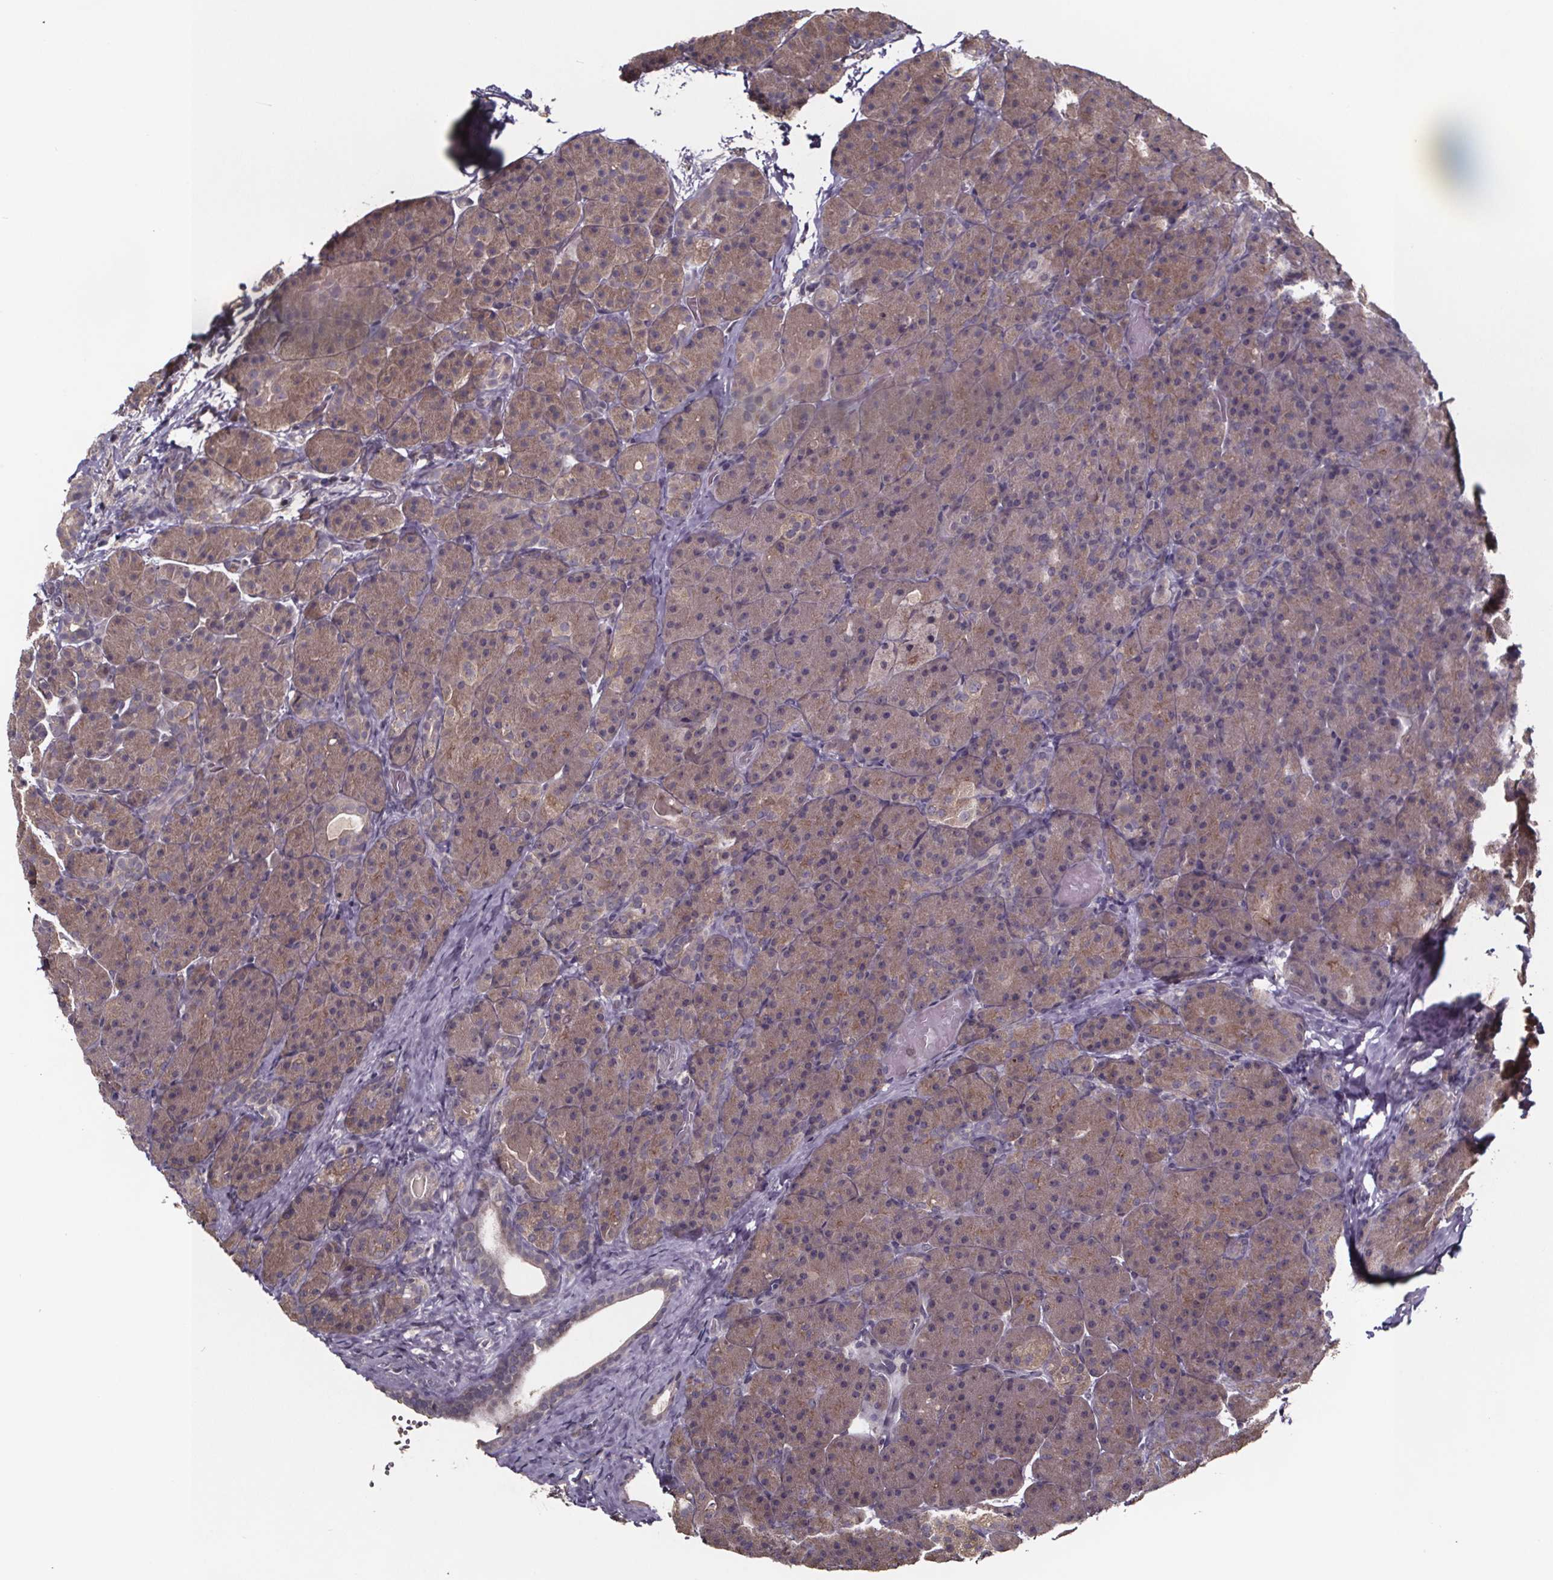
{"staining": {"intensity": "weak", "quantity": "25%-75%", "location": "cytoplasmic/membranous"}, "tissue": "pancreas", "cell_type": "Exocrine glandular cells", "image_type": "normal", "snomed": [{"axis": "morphology", "description": "Normal tissue, NOS"}, {"axis": "topography", "description": "Pancreas"}], "caption": "Protein staining shows weak cytoplasmic/membranous positivity in about 25%-75% of exocrine glandular cells in unremarkable pancreas.", "gene": "SMIM1", "patient": {"sex": "male", "age": 57}}